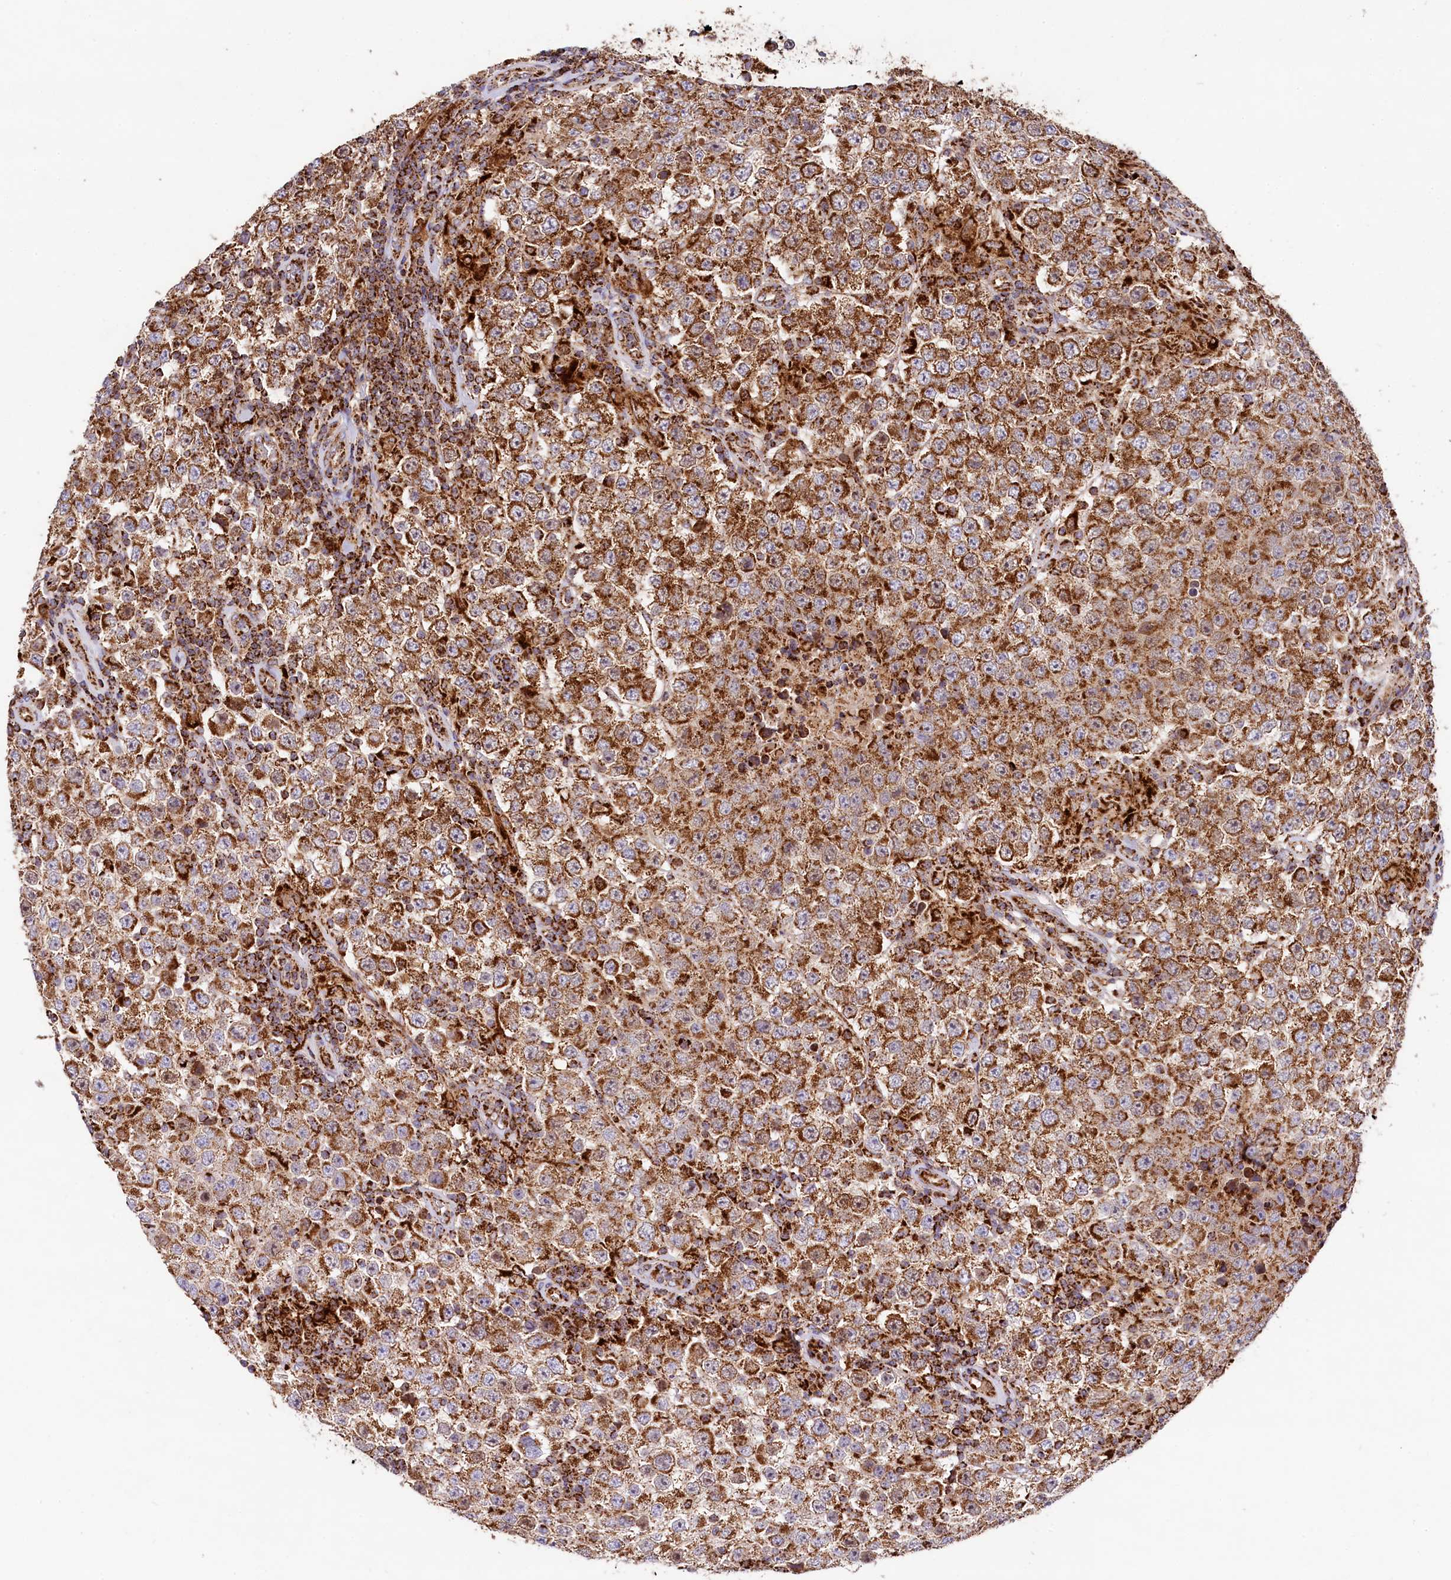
{"staining": {"intensity": "strong", "quantity": ">75%", "location": "cytoplasmic/membranous"}, "tissue": "testis cancer", "cell_type": "Tumor cells", "image_type": "cancer", "snomed": [{"axis": "morphology", "description": "Normal tissue, NOS"}, {"axis": "morphology", "description": "Urothelial carcinoma, High grade"}, {"axis": "morphology", "description": "Seminoma, NOS"}, {"axis": "morphology", "description": "Carcinoma, Embryonal, NOS"}, {"axis": "topography", "description": "Urinary bladder"}, {"axis": "topography", "description": "Testis"}], "caption": "A micrograph of testis embryonal carcinoma stained for a protein shows strong cytoplasmic/membranous brown staining in tumor cells.", "gene": "CLYBL", "patient": {"sex": "male", "age": 41}}